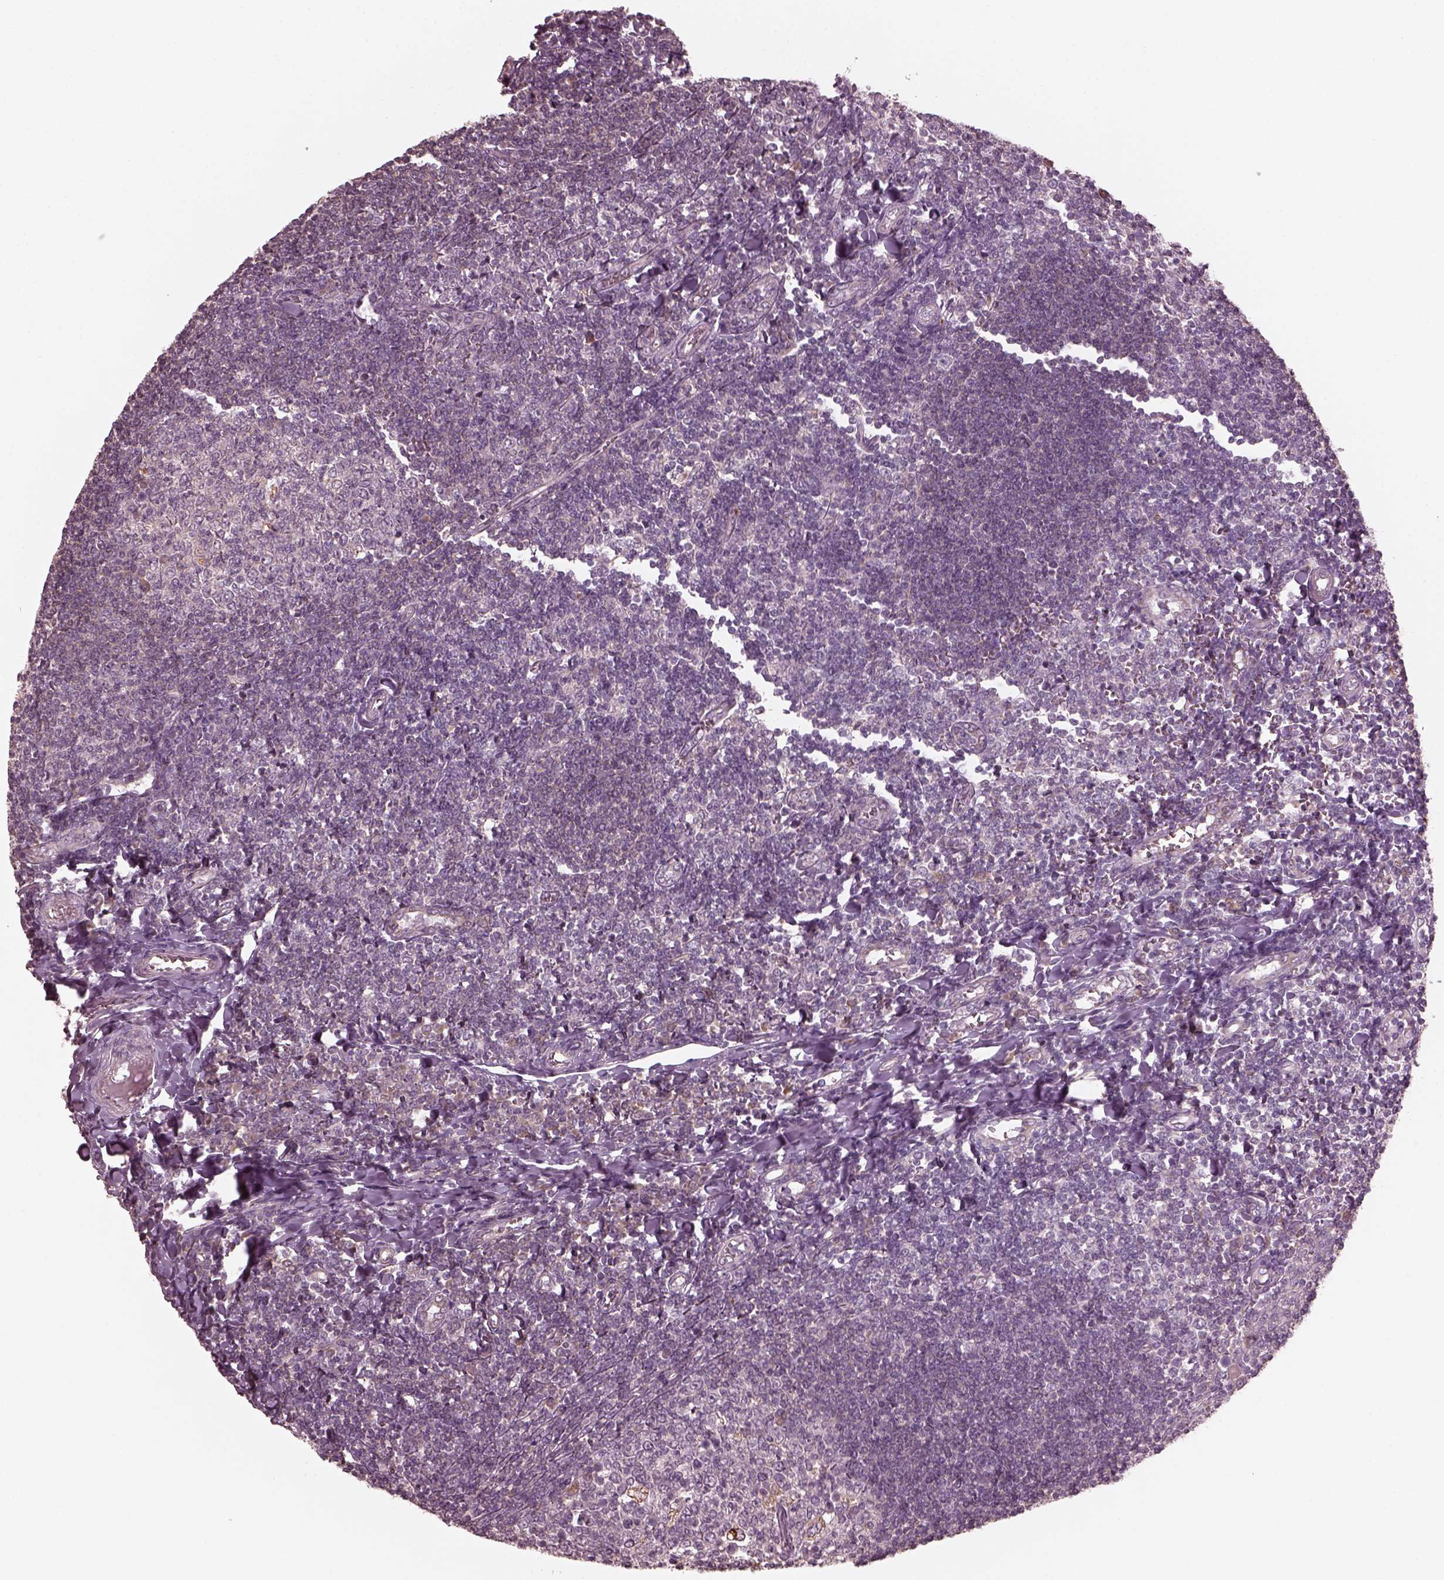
{"staining": {"intensity": "negative", "quantity": "none", "location": "none"}, "tissue": "tonsil", "cell_type": "Germinal center cells", "image_type": "normal", "snomed": [{"axis": "morphology", "description": "Normal tissue, NOS"}, {"axis": "topography", "description": "Tonsil"}], "caption": "DAB (3,3'-diaminobenzidine) immunohistochemical staining of normal human tonsil reveals no significant positivity in germinal center cells.", "gene": "VWA5B1", "patient": {"sex": "female", "age": 12}}